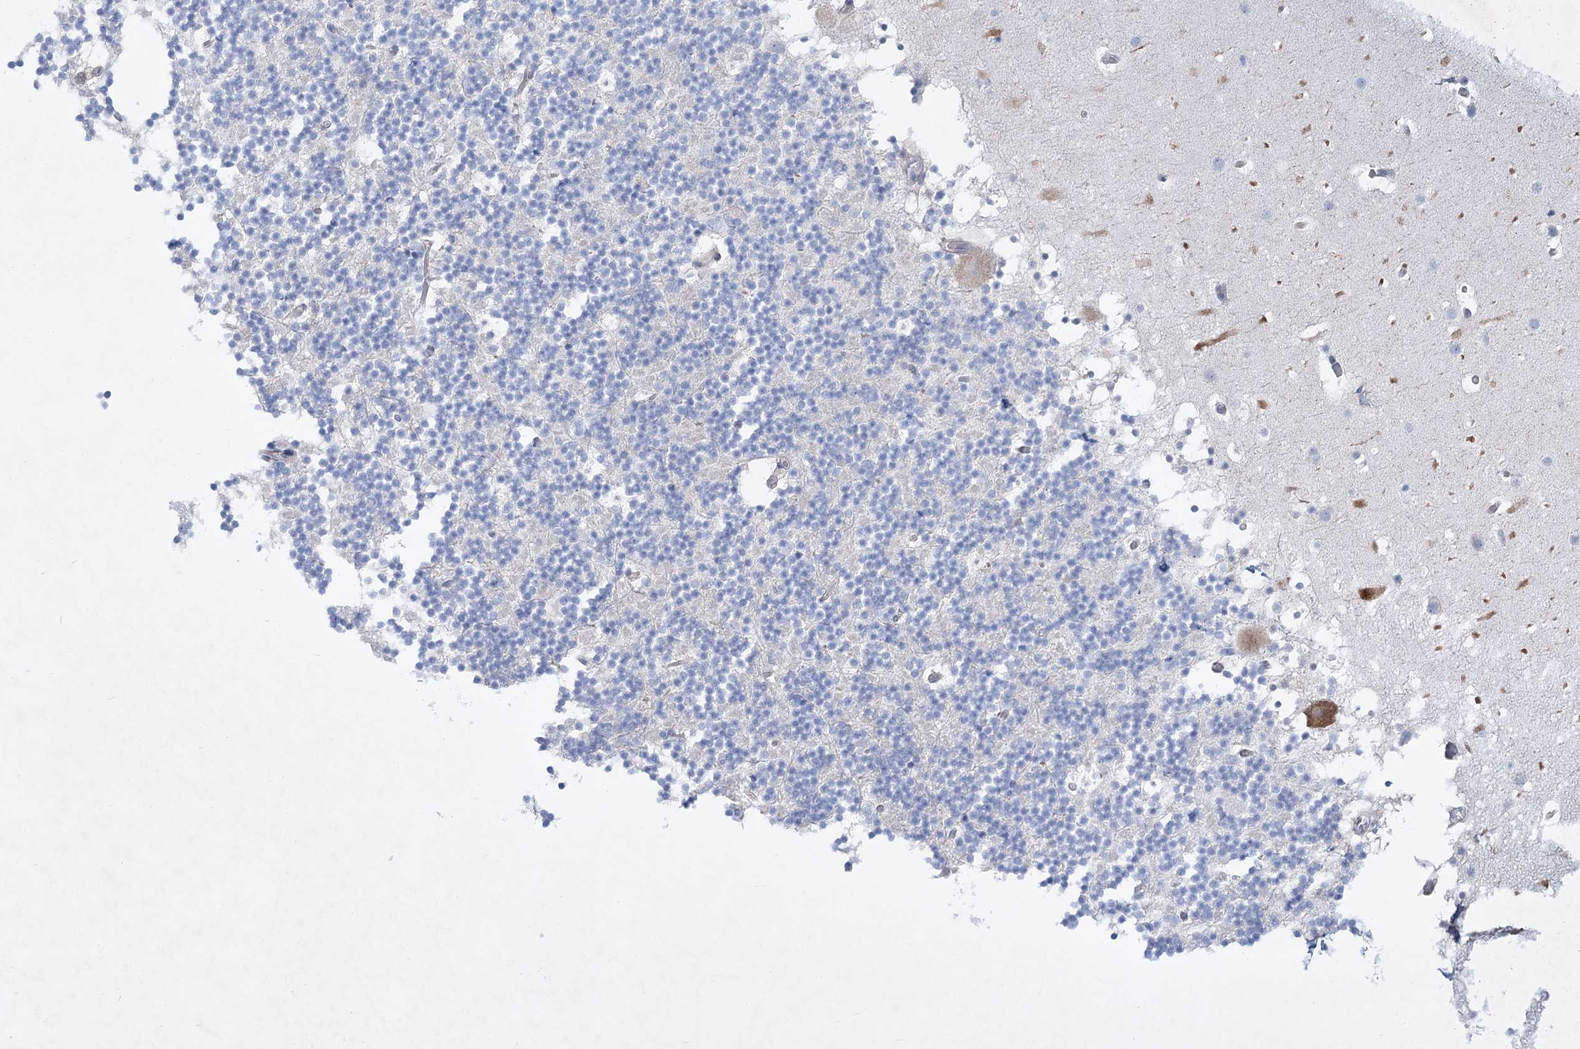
{"staining": {"intensity": "negative", "quantity": "none", "location": "none"}, "tissue": "cerebellum", "cell_type": "Cells in granular layer", "image_type": "normal", "snomed": [{"axis": "morphology", "description": "Normal tissue, NOS"}, {"axis": "topography", "description": "Cerebellum"}], "caption": "Immunohistochemistry (IHC) photomicrograph of benign human cerebellum stained for a protein (brown), which reveals no positivity in cells in granular layer.", "gene": "AAMDC", "patient": {"sex": "male", "age": 57}}